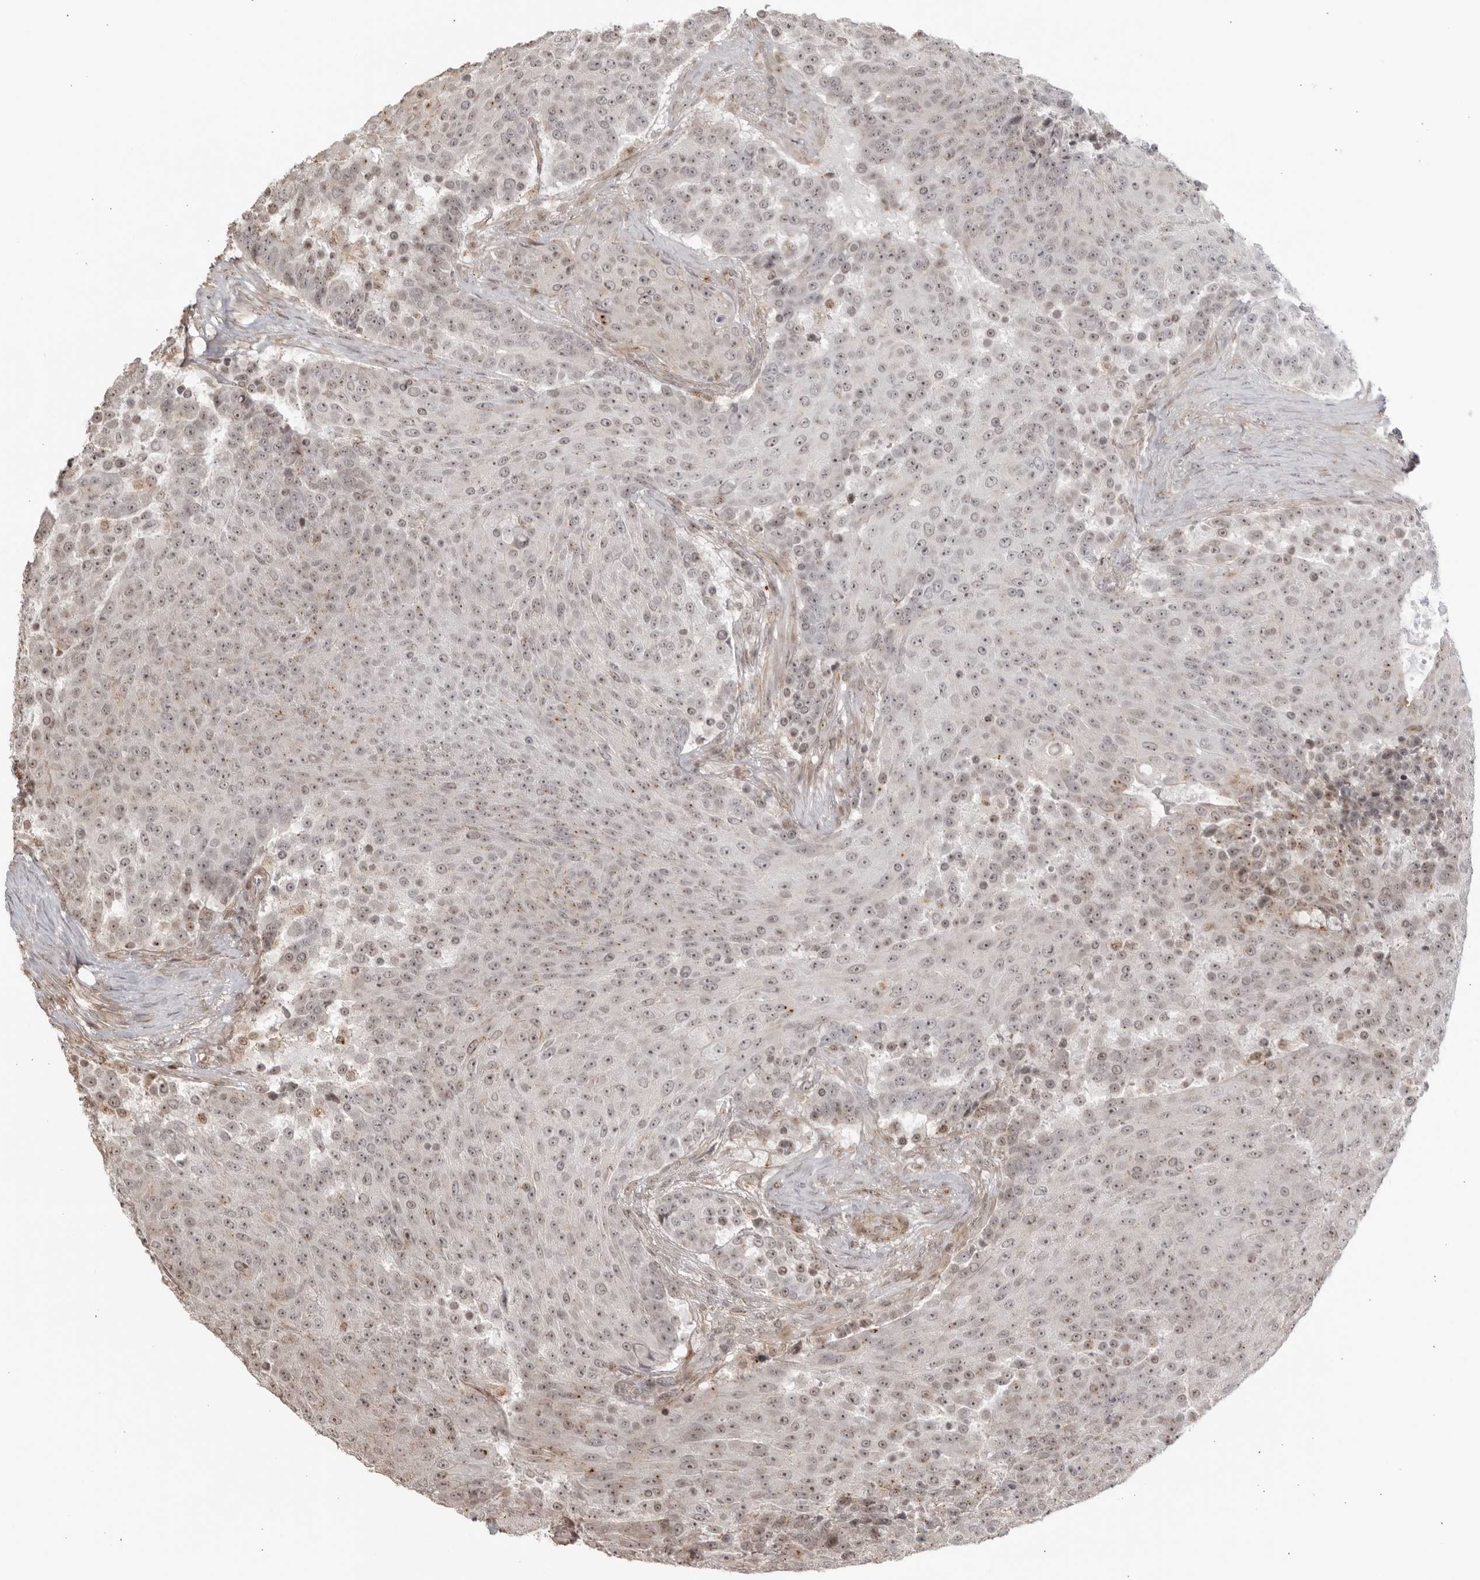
{"staining": {"intensity": "weak", "quantity": ">75%", "location": "nuclear"}, "tissue": "urothelial cancer", "cell_type": "Tumor cells", "image_type": "cancer", "snomed": [{"axis": "morphology", "description": "Urothelial carcinoma, High grade"}, {"axis": "topography", "description": "Urinary bladder"}], "caption": "Urothelial cancer tissue demonstrates weak nuclear expression in approximately >75% of tumor cells, visualized by immunohistochemistry.", "gene": "TCF21", "patient": {"sex": "female", "age": 63}}